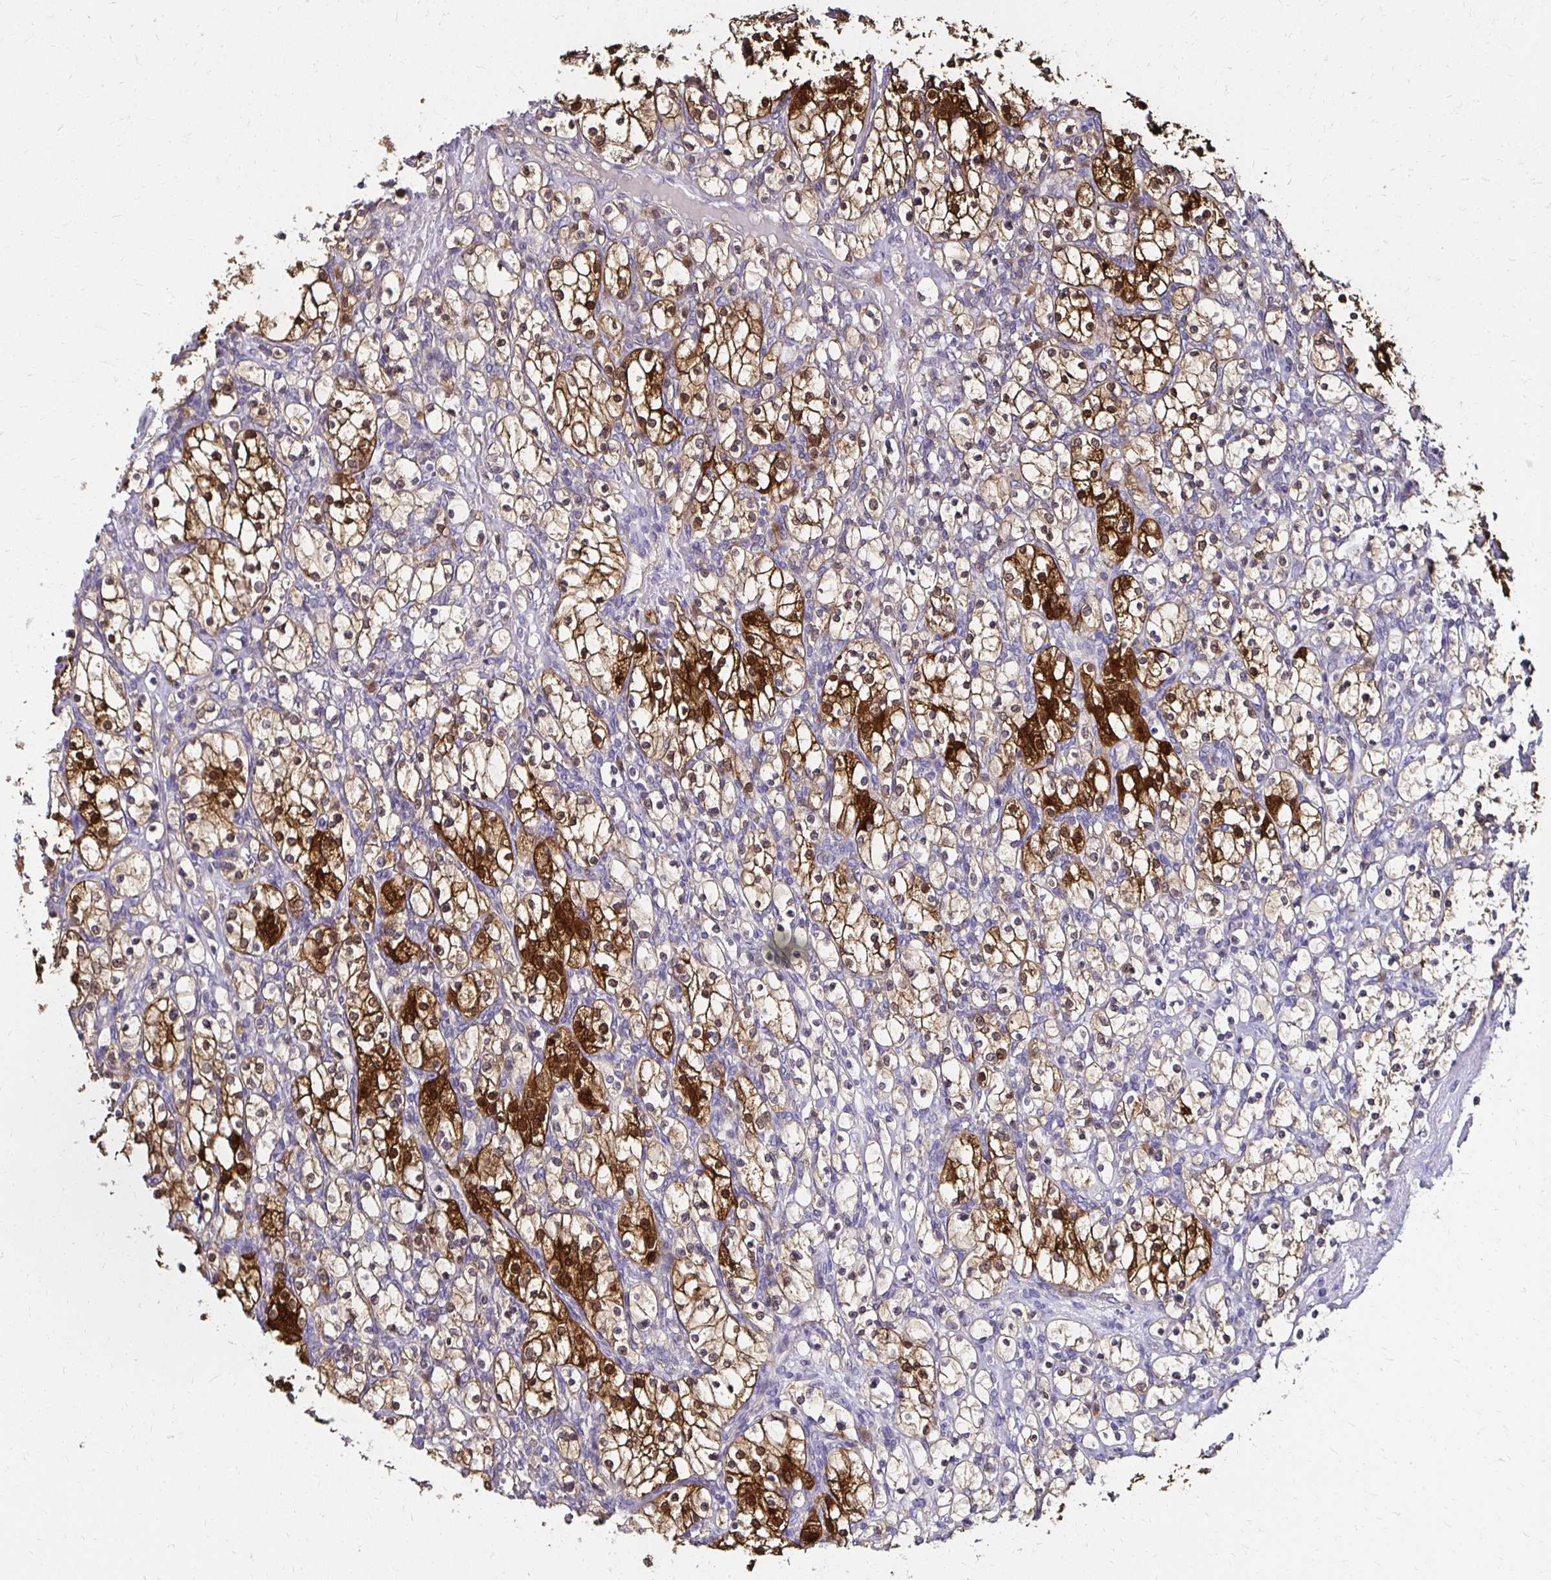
{"staining": {"intensity": "strong", "quantity": "<25%", "location": "cytoplasmic/membranous,nuclear"}, "tissue": "renal cancer", "cell_type": "Tumor cells", "image_type": "cancer", "snomed": [{"axis": "morphology", "description": "Adenocarcinoma, NOS"}, {"axis": "topography", "description": "Kidney"}], "caption": "High-power microscopy captured an immunohistochemistry histopathology image of renal adenocarcinoma, revealing strong cytoplasmic/membranous and nuclear expression in approximately <25% of tumor cells. The protein of interest is stained brown, and the nuclei are stained in blue (DAB IHC with brightfield microscopy, high magnification).", "gene": "TXN", "patient": {"sex": "female", "age": 83}}